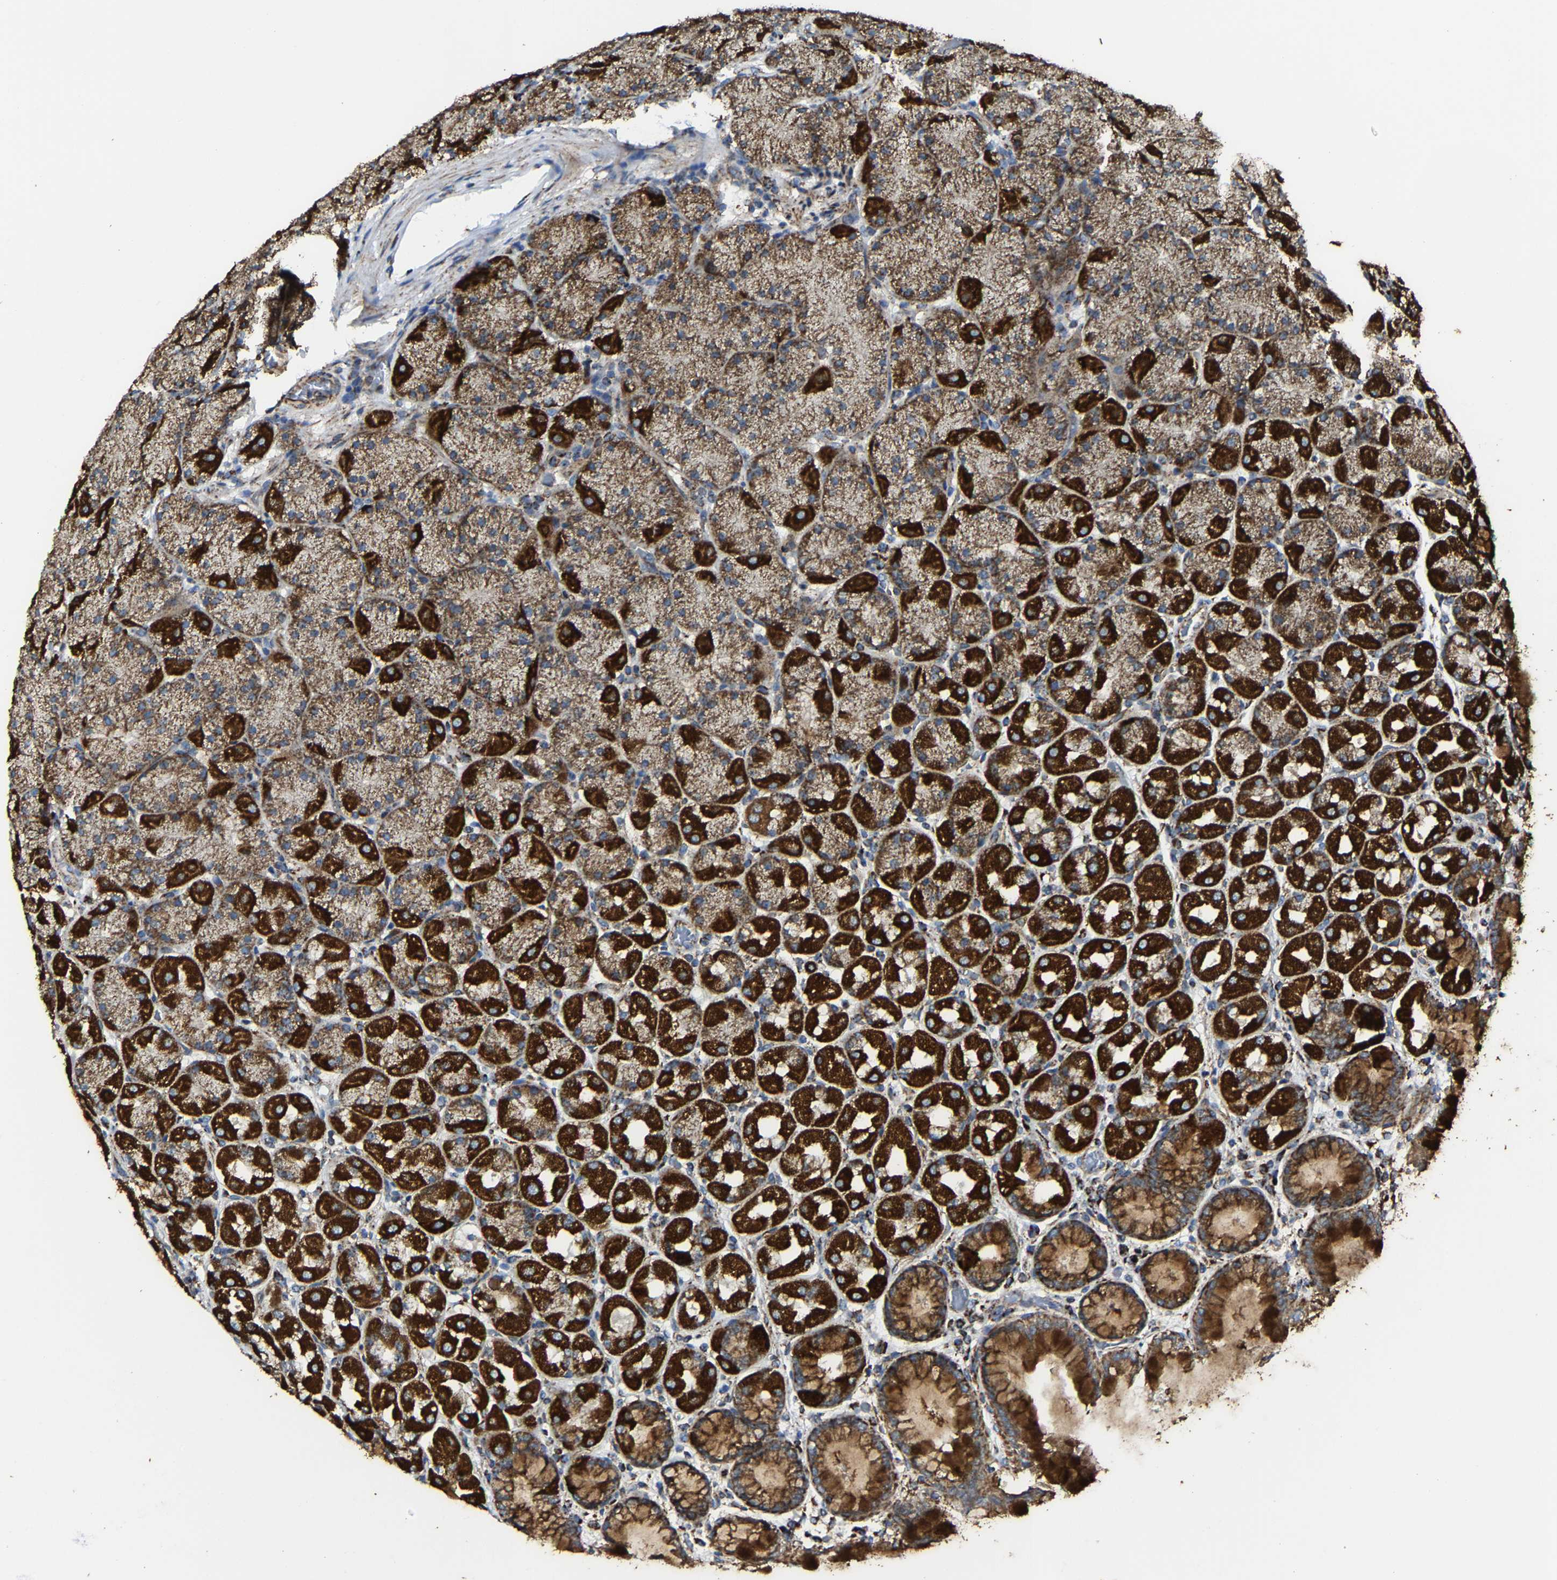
{"staining": {"intensity": "strong", "quantity": ">75%", "location": "cytoplasmic/membranous"}, "tissue": "stomach", "cell_type": "Glandular cells", "image_type": "normal", "snomed": [{"axis": "morphology", "description": "Normal tissue, NOS"}, {"axis": "topography", "description": "Stomach, upper"}], "caption": "Unremarkable stomach exhibits strong cytoplasmic/membranous staining in approximately >75% of glandular cells.", "gene": "NDUFV3", "patient": {"sex": "female", "age": 56}}